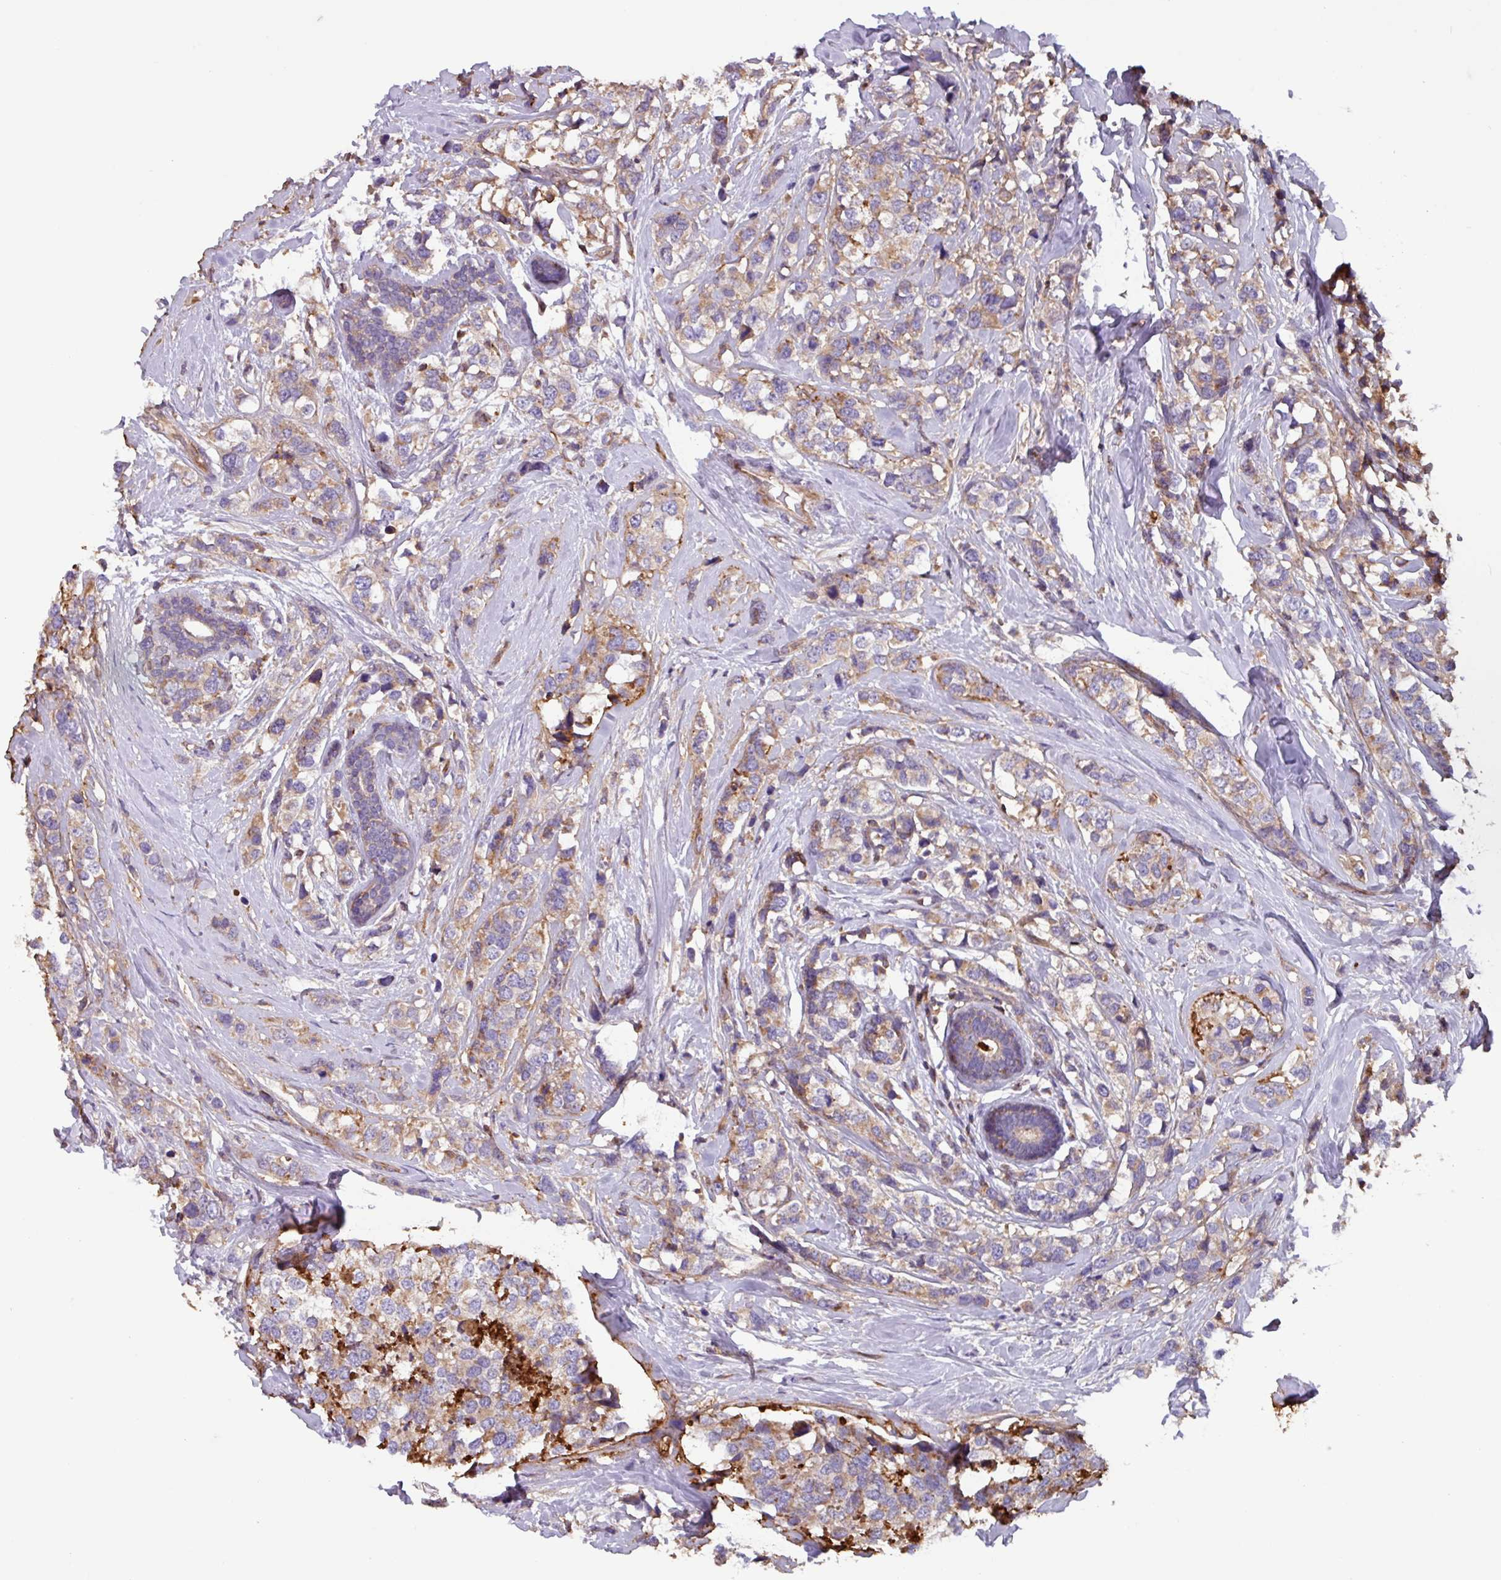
{"staining": {"intensity": "moderate", "quantity": "<25%", "location": "cytoplasmic/membranous"}, "tissue": "breast cancer", "cell_type": "Tumor cells", "image_type": "cancer", "snomed": [{"axis": "morphology", "description": "Lobular carcinoma"}, {"axis": "topography", "description": "Breast"}], "caption": "Immunohistochemical staining of lobular carcinoma (breast) demonstrates moderate cytoplasmic/membranous protein positivity in approximately <25% of tumor cells.", "gene": "PLEKHD1", "patient": {"sex": "female", "age": 59}}